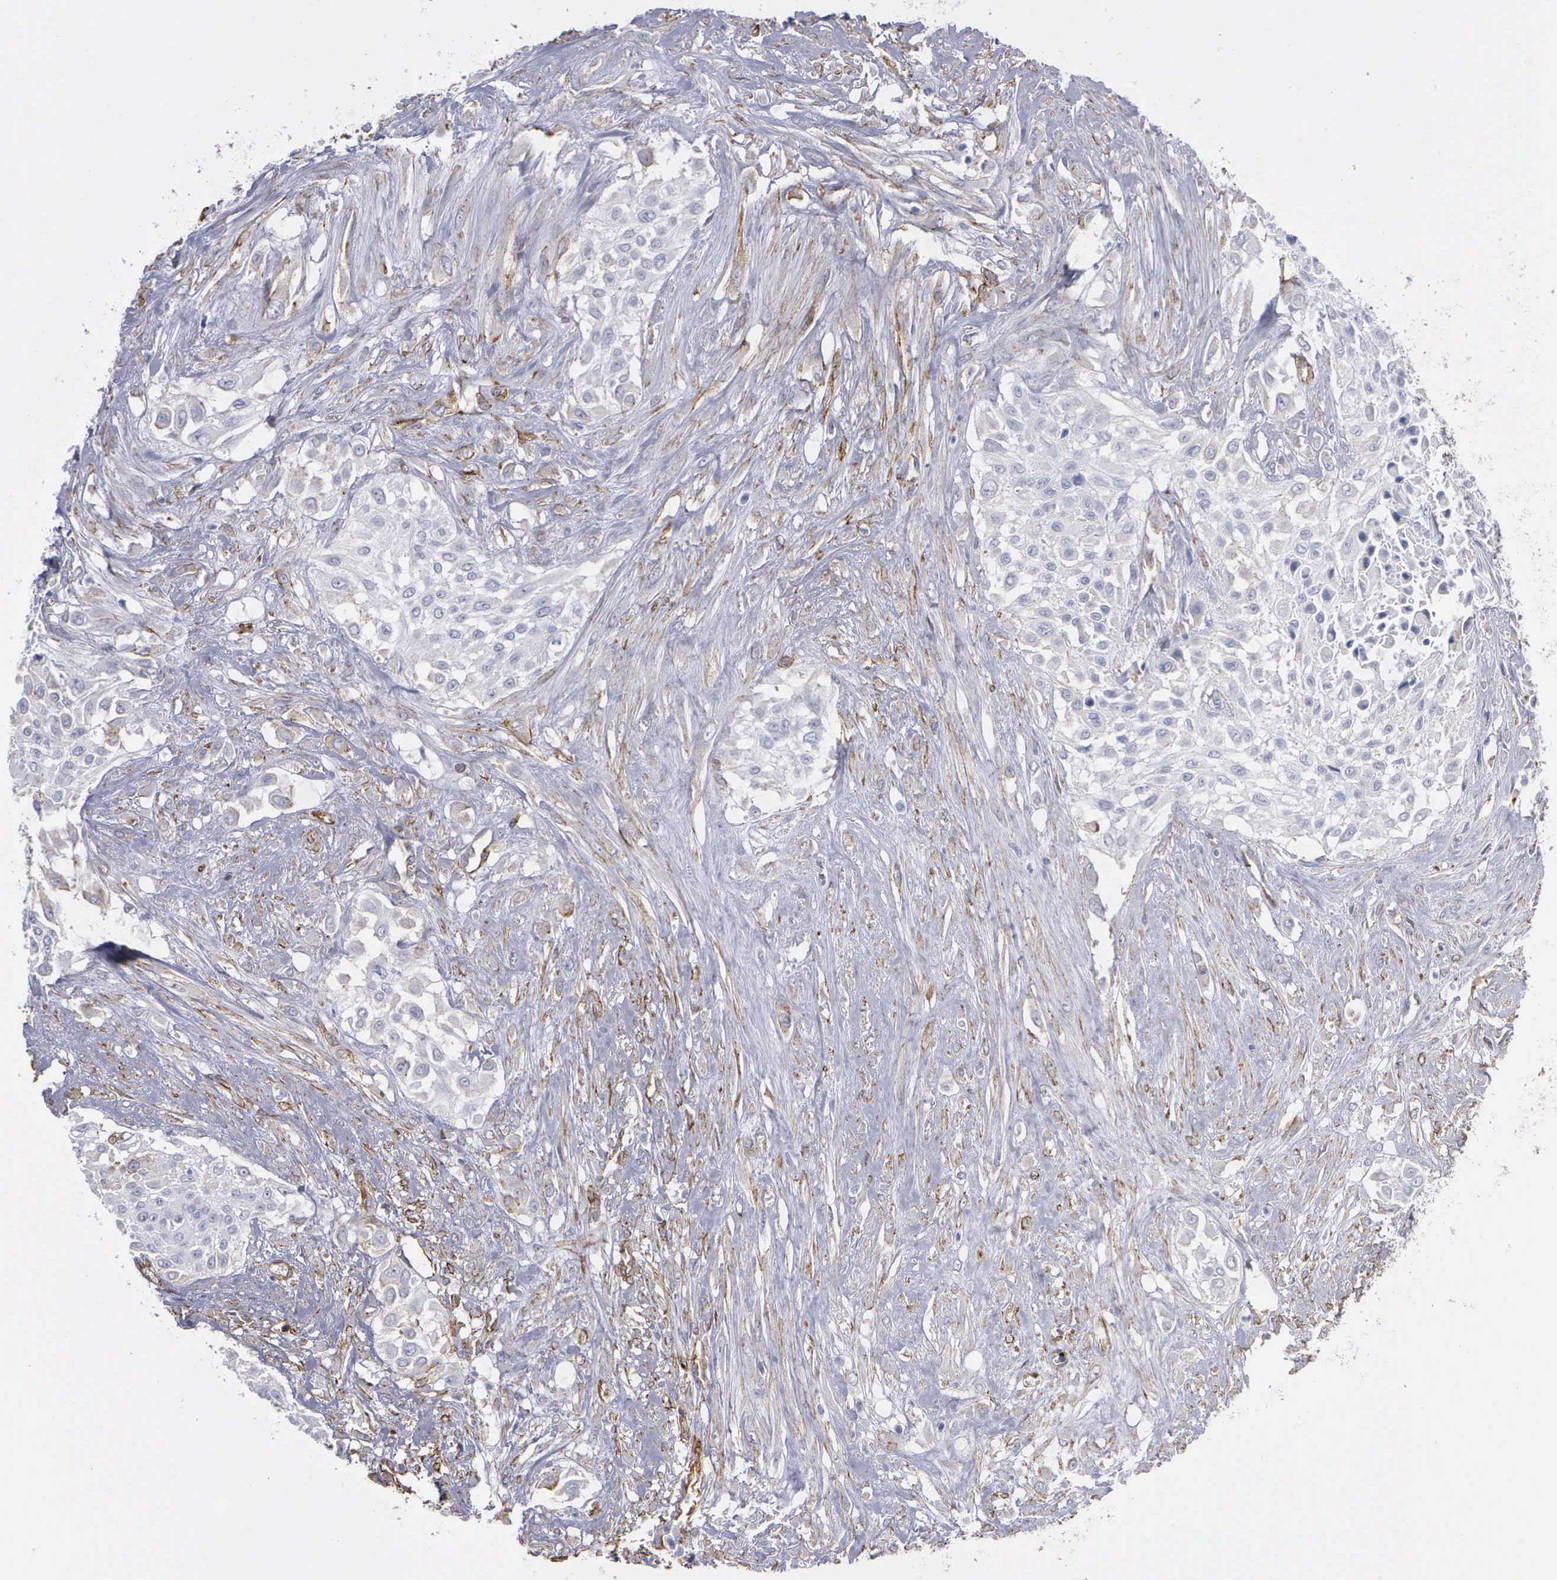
{"staining": {"intensity": "negative", "quantity": "none", "location": "none"}, "tissue": "urothelial cancer", "cell_type": "Tumor cells", "image_type": "cancer", "snomed": [{"axis": "morphology", "description": "Urothelial carcinoma, High grade"}, {"axis": "topography", "description": "Urinary bladder"}], "caption": "The image demonstrates no significant staining in tumor cells of urothelial cancer.", "gene": "MAGEB10", "patient": {"sex": "male", "age": 57}}